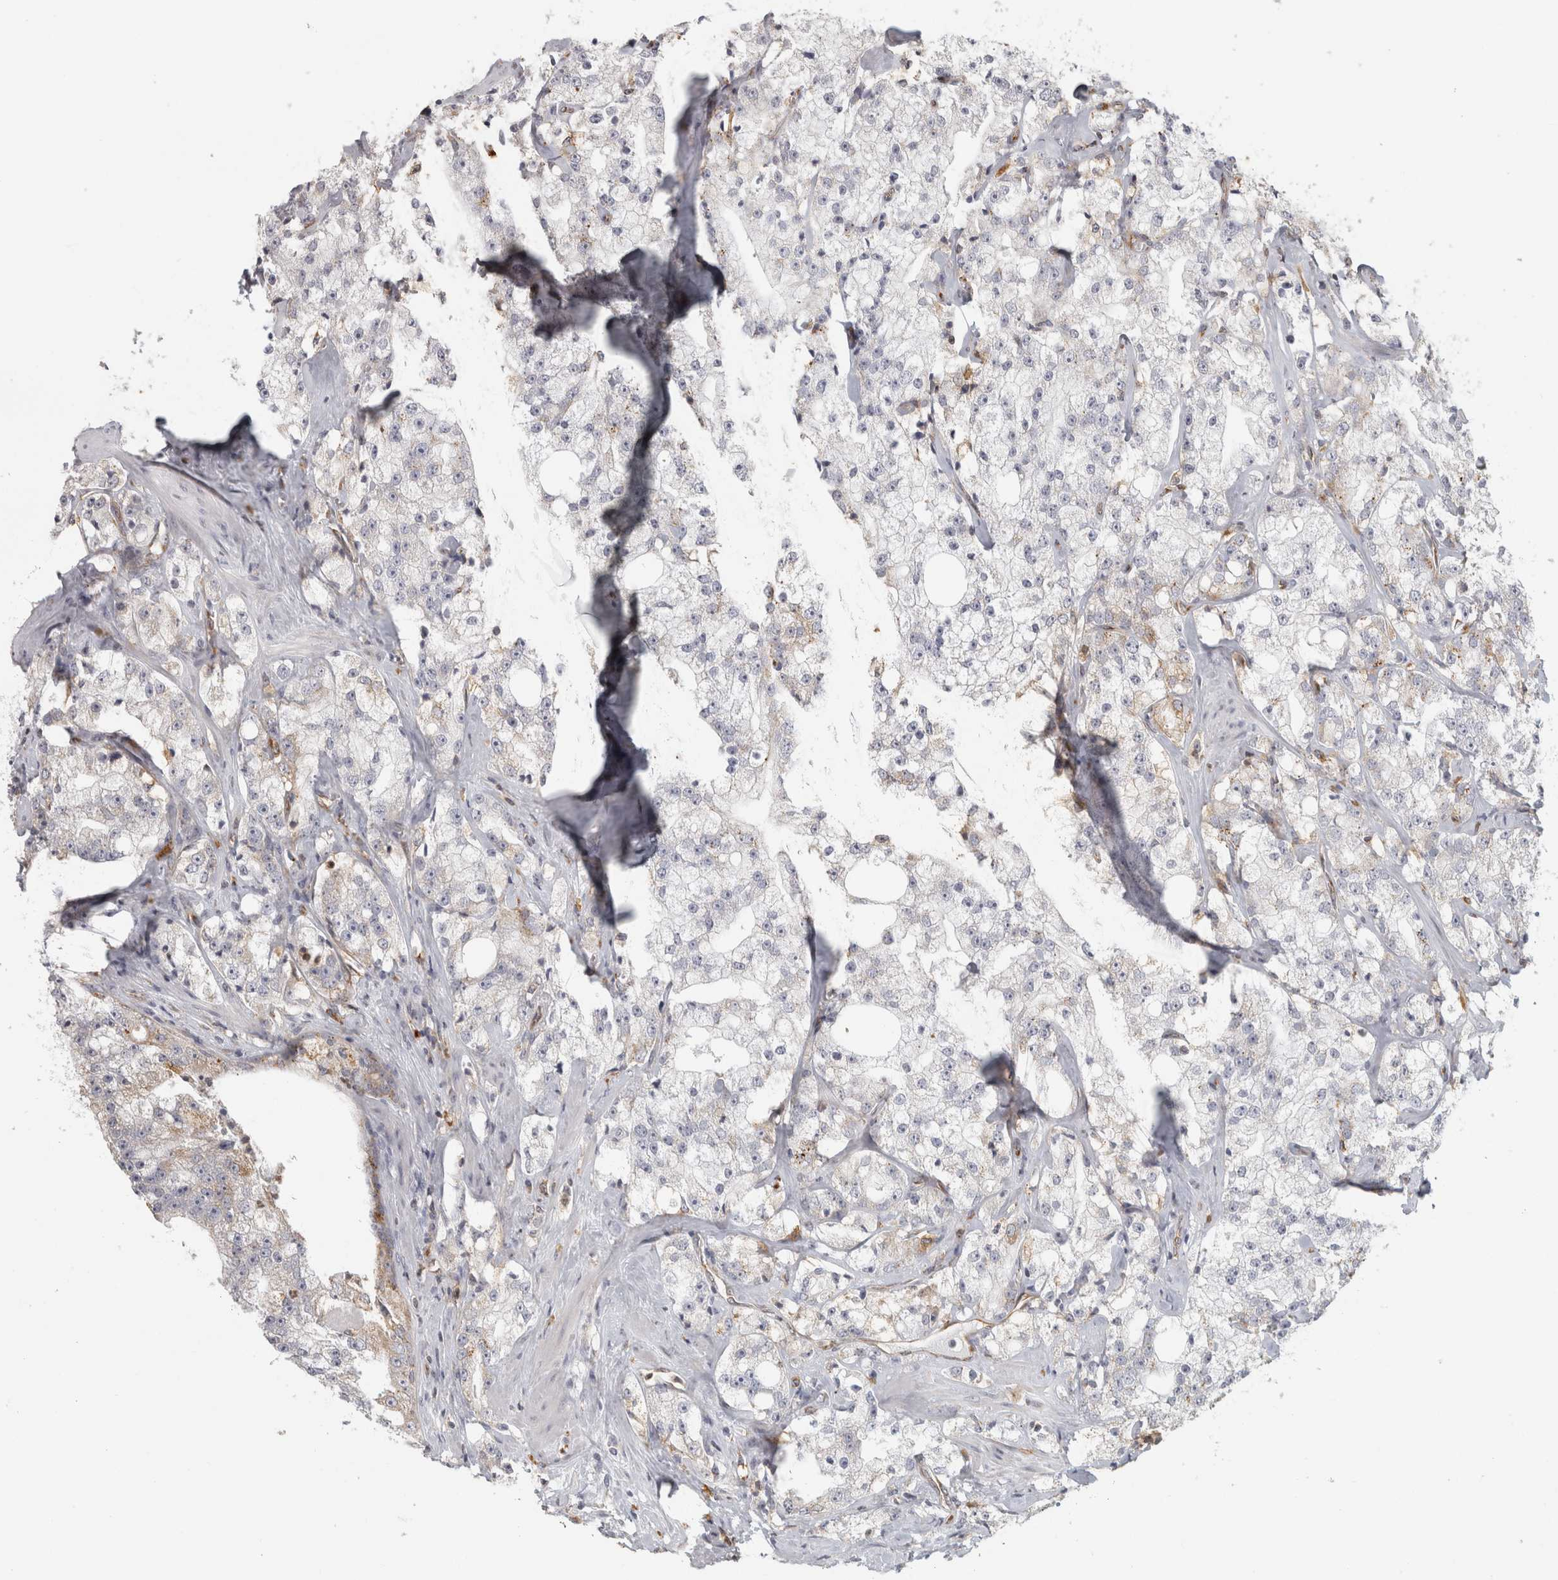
{"staining": {"intensity": "negative", "quantity": "none", "location": "none"}, "tissue": "prostate cancer", "cell_type": "Tumor cells", "image_type": "cancer", "snomed": [{"axis": "morphology", "description": "Adenocarcinoma, High grade"}, {"axis": "topography", "description": "Prostate"}], "caption": "Photomicrograph shows no protein staining in tumor cells of prostate cancer tissue. Nuclei are stained in blue.", "gene": "HLA-E", "patient": {"sex": "male", "age": 64}}